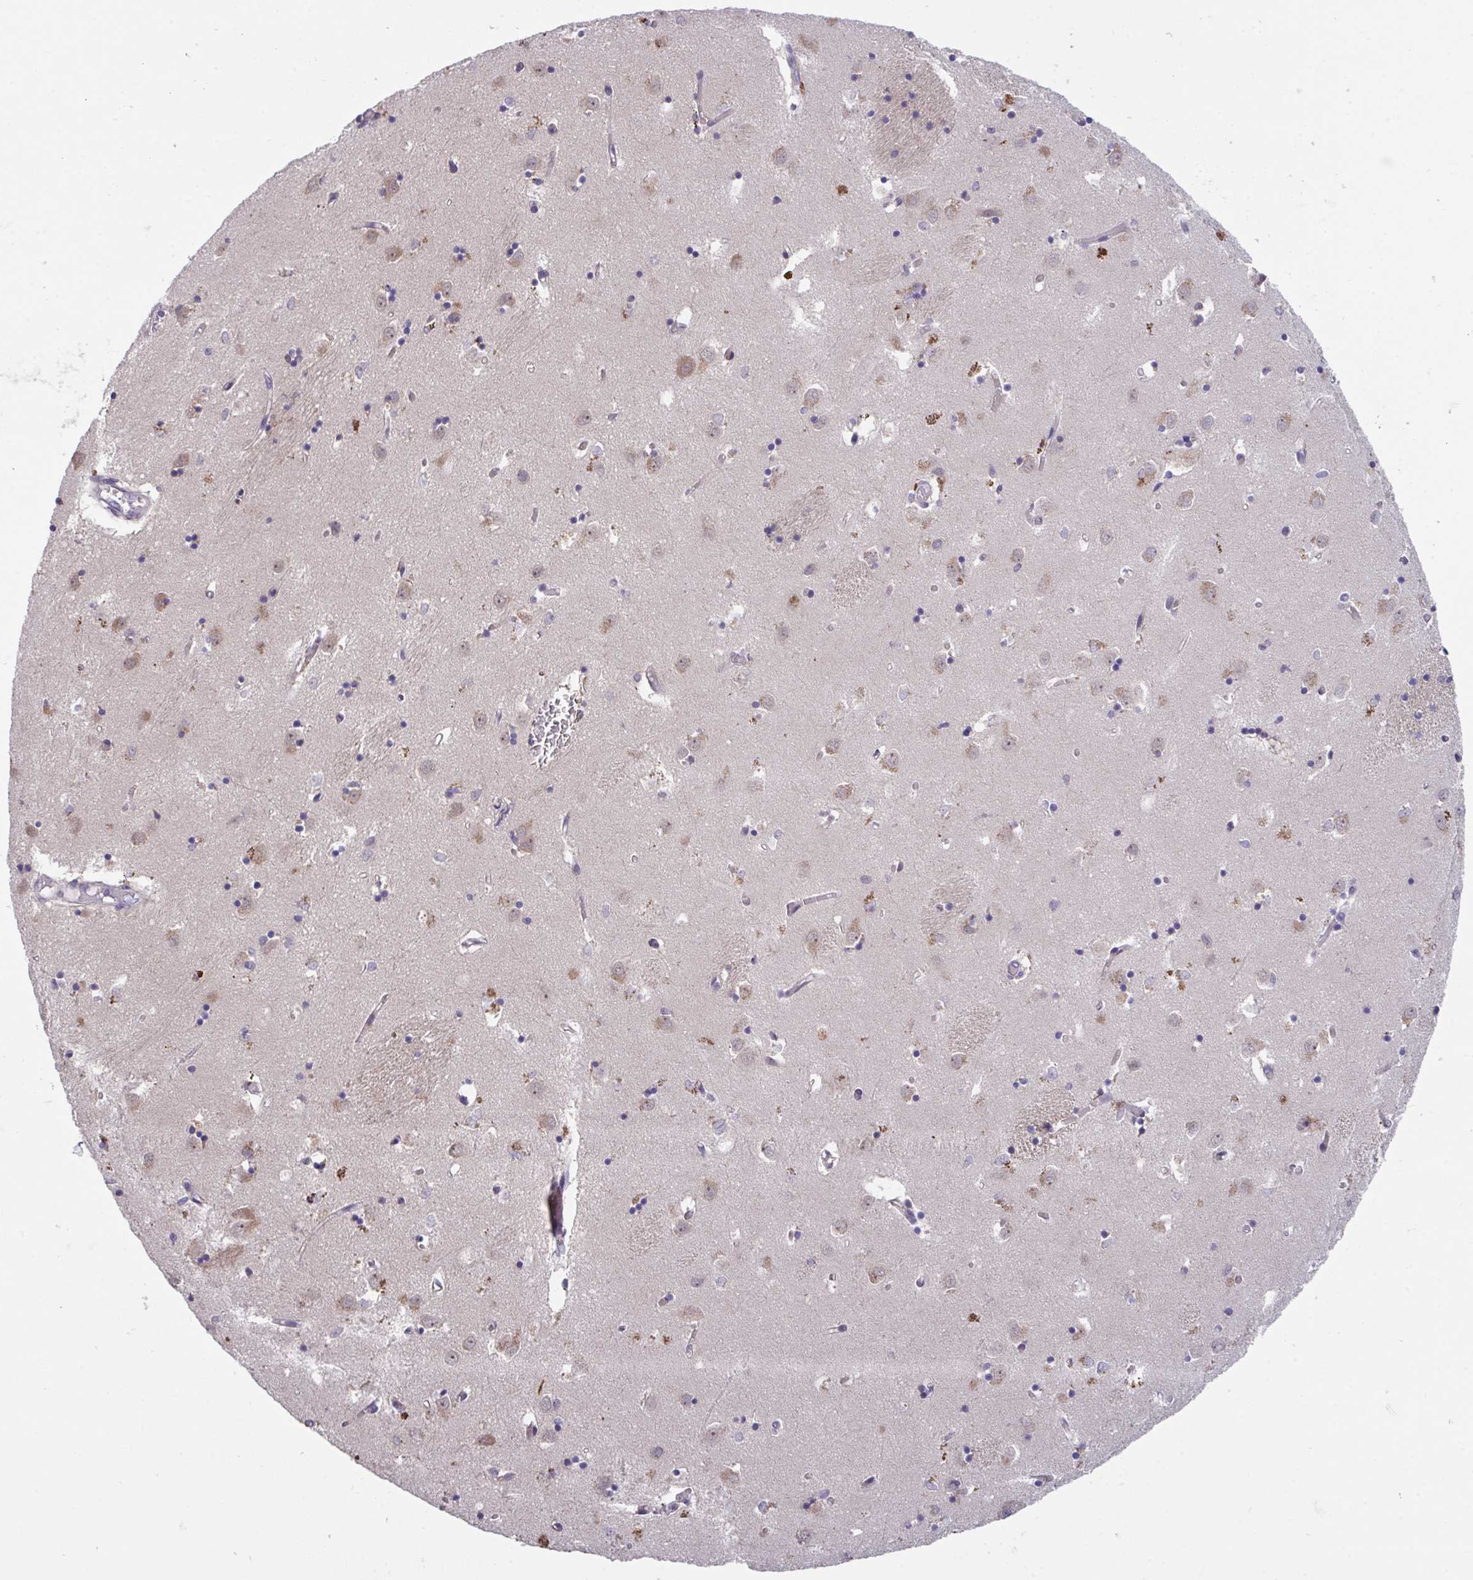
{"staining": {"intensity": "negative", "quantity": "none", "location": "none"}, "tissue": "caudate", "cell_type": "Glial cells", "image_type": "normal", "snomed": [{"axis": "morphology", "description": "Normal tissue, NOS"}, {"axis": "topography", "description": "Lateral ventricle wall"}], "caption": "Micrograph shows no protein staining in glial cells of normal caudate. (IHC, brightfield microscopy, high magnification).", "gene": "SUSD4", "patient": {"sex": "male", "age": 70}}